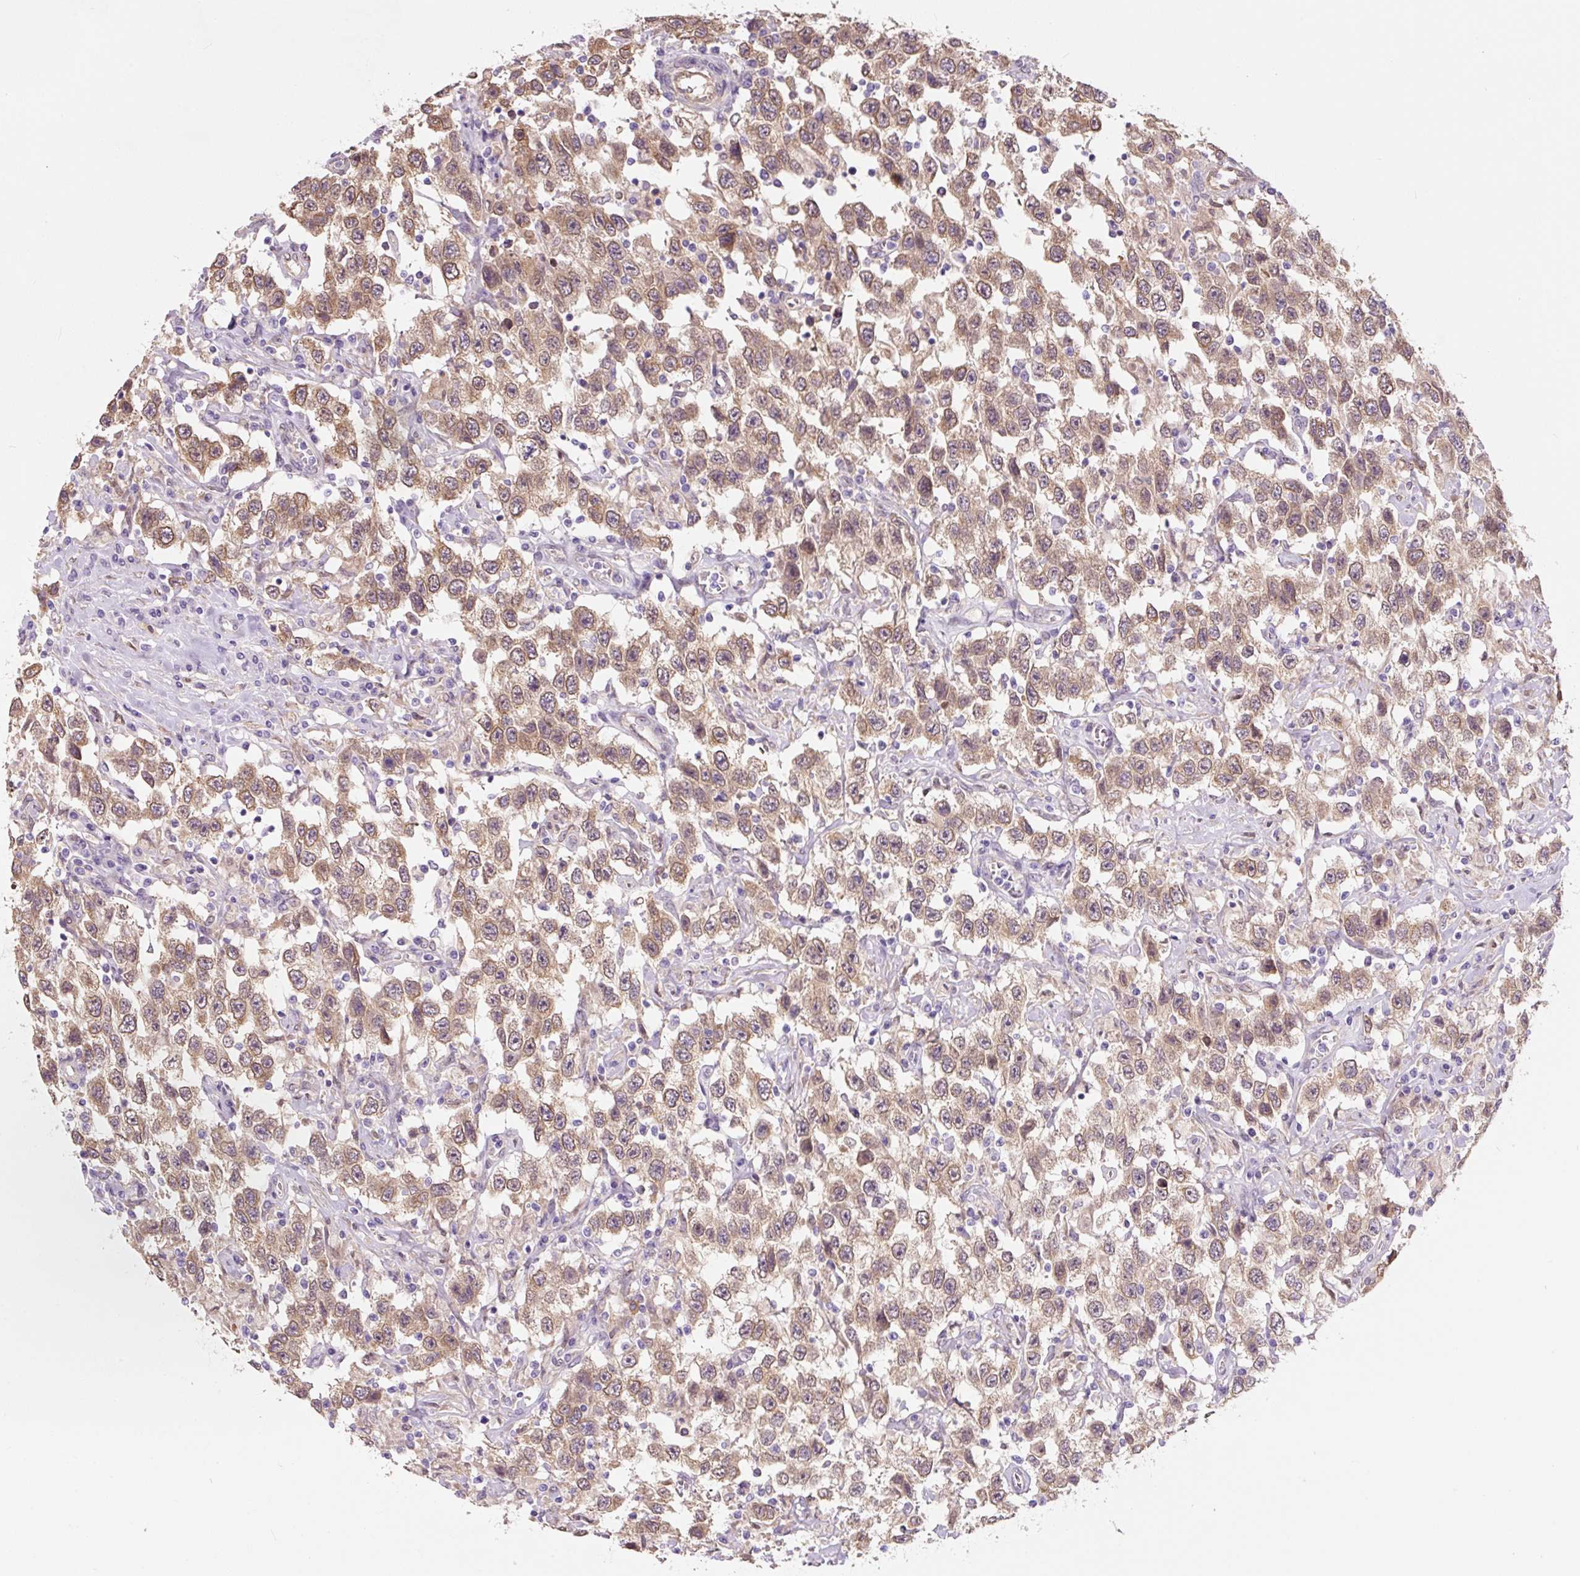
{"staining": {"intensity": "moderate", "quantity": ">75%", "location": "cytoplasmic/membranous"}, "tissue": "testis cancer", "cell_type": "Tumor cells", "image_type": "cancer", "snomed": [{"axis": "morphology", "description": "Seminoma, NOS"}, {"axis": "topography", "description": "Testis"}], "caption": "Tumor cells reveal medium levels of moderate cytoplasmic/membranous expression in approximately >75% of cells in testis cancer.", "gene": "ASRGL1", "patient": {"sex": "male", "age": 41}}